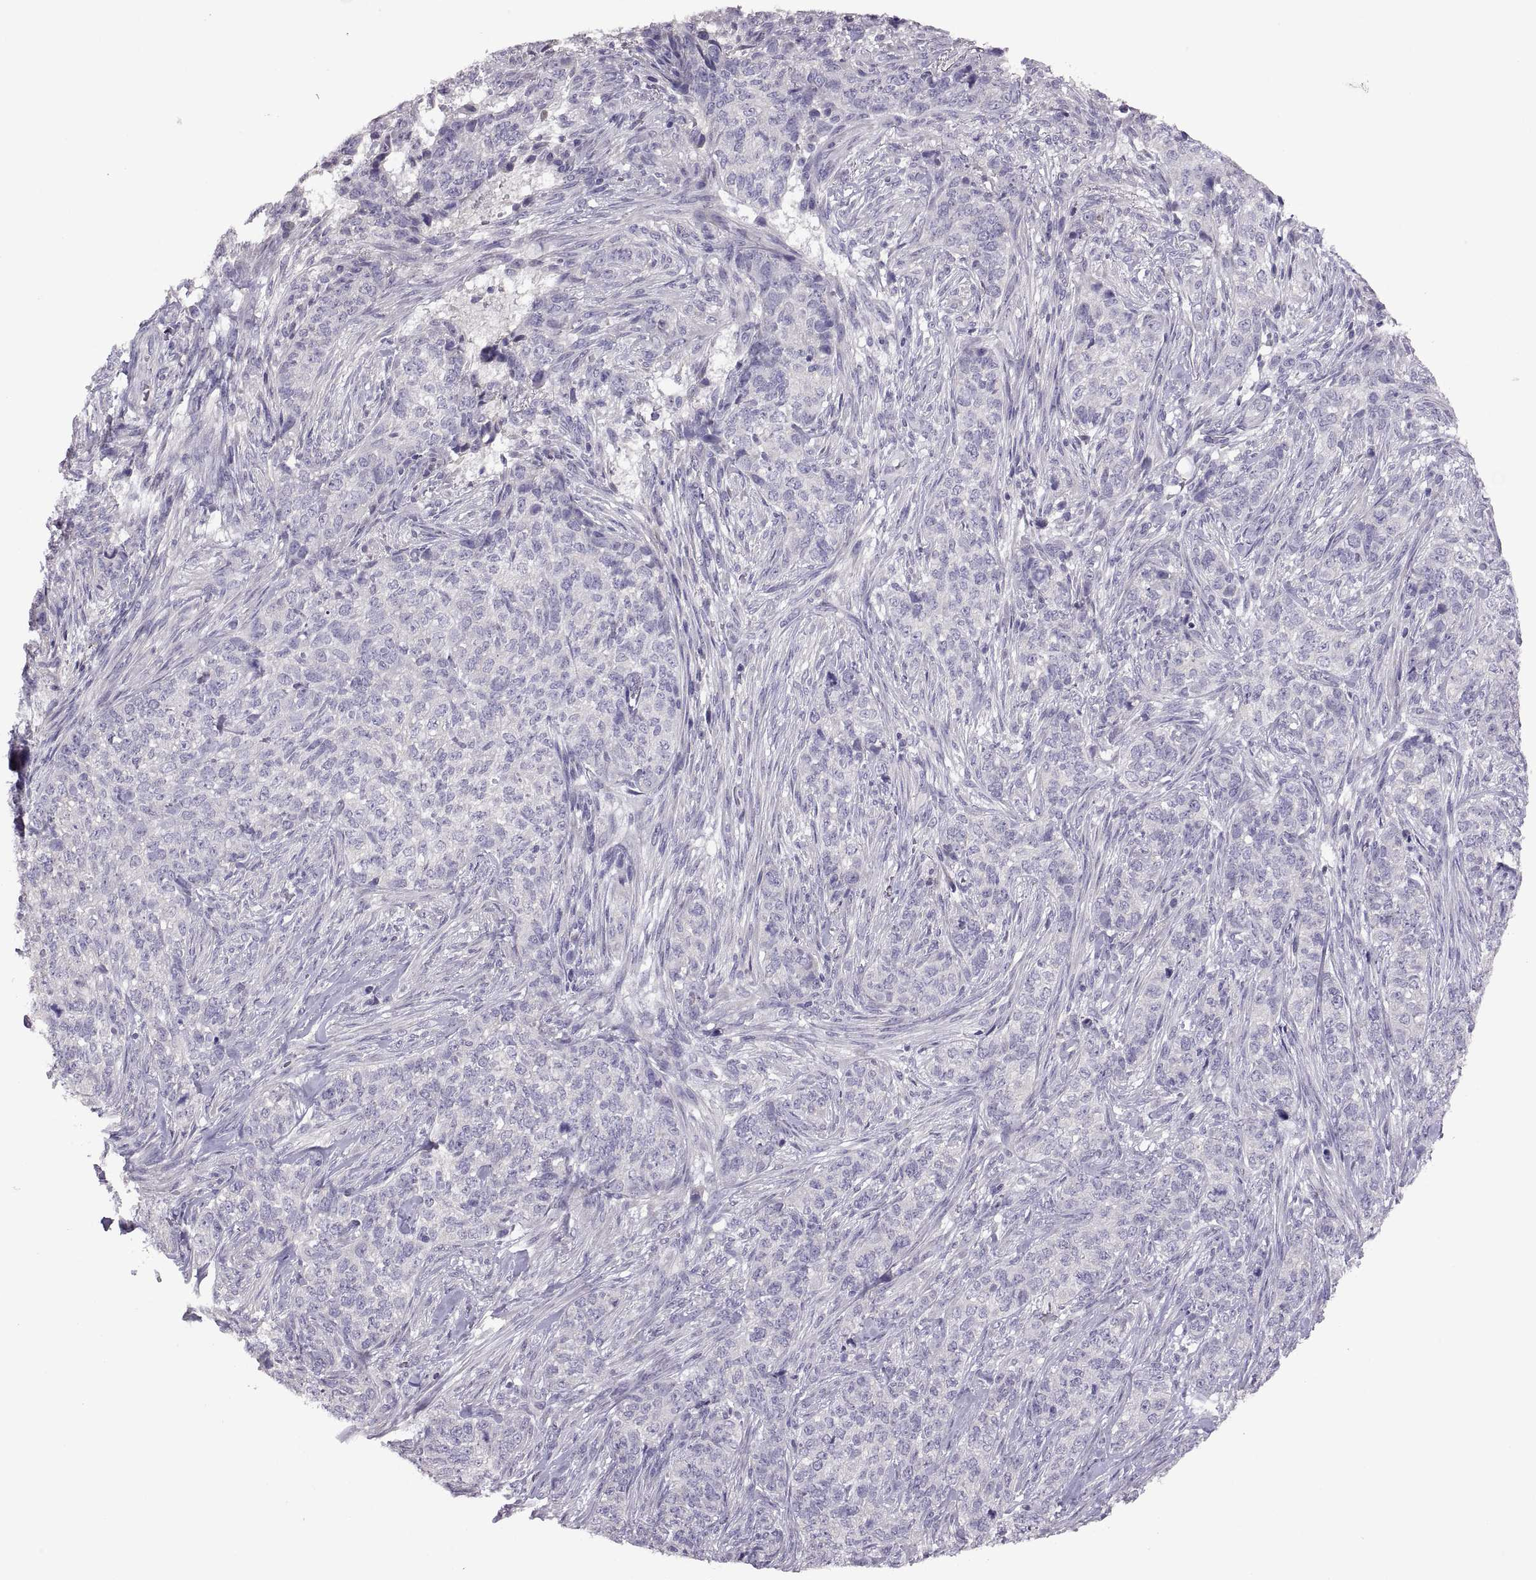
{"staining": {"intensity": "negative", "quantity": "none", "location": "none"}, "tissue": "skin cancer", "cell_type": "Tumor cells", "image_type": "cancer", "snomed": [{"axis": "morphology", "description": "Basal cell carcinoma"}, {"axis": "topography", "description": "Skin"}], "caption": "The photomicrograph displays no staining of tumor cells in skin basal cell carcinoma. (IHC, brightfield microscopy, high magnification).", "gene": "TBX19", "patient": {"sex": "female", "age": 69}}